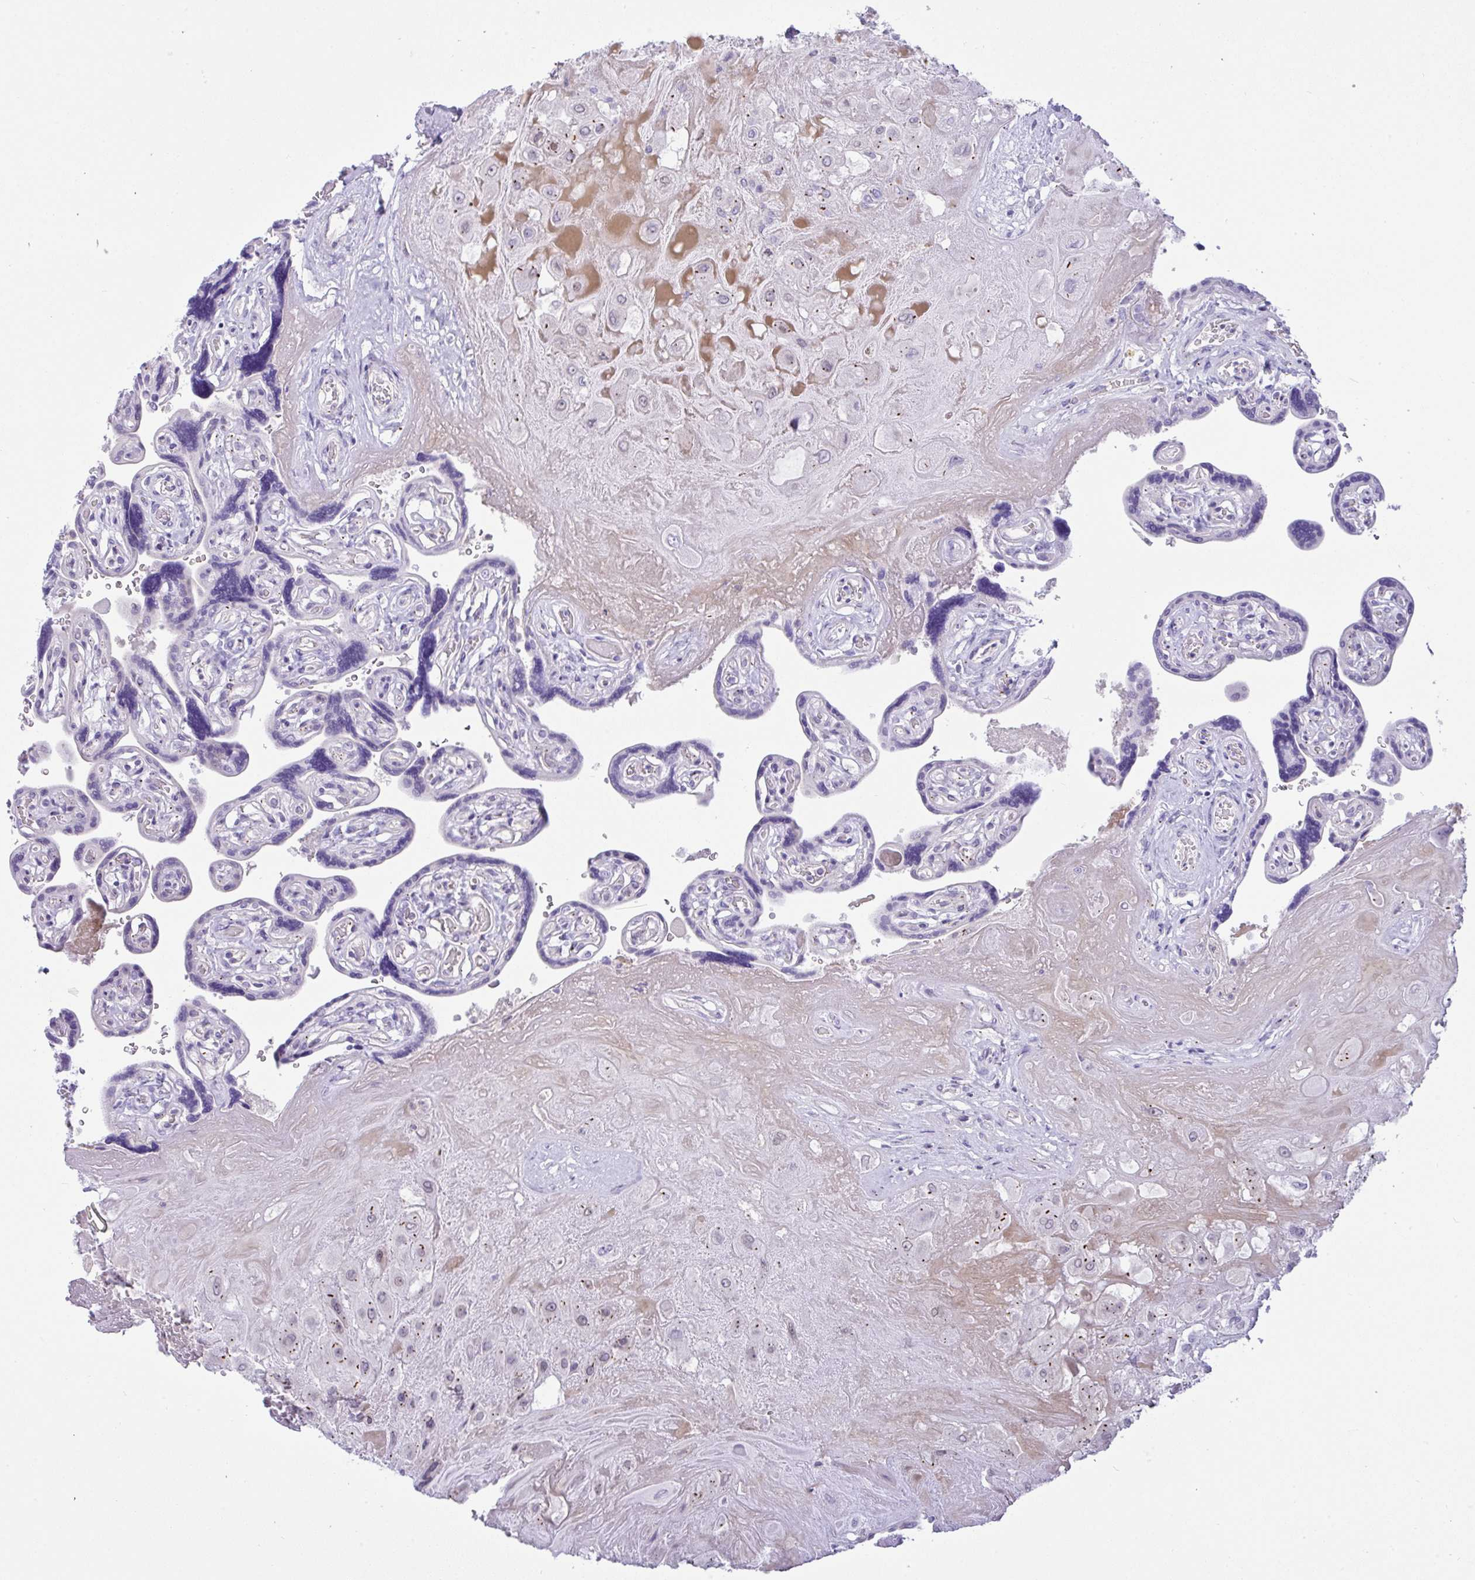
{"staining": {"intensity": "moderate", "quantity": "<25%", "location": "cytoplasmic/membranous"}, "tissue": "placenta", "cell_type": "Decidual cells", "image_type": "normal", "snomed": [{"axis": "morphology", "description": "Normal tissue, NOS"}, {"axis": "topography", "description": "Placenta"}], "caption": "A histopathology image showing moderate cytoplasmic/membranous staining in approximately <25% of decidual cells in unremarkable placenta, as visualized by brown immunohistochemical staining.", "gene": "FAM177A1", "patient": {"sex": "female", "age": 32}}